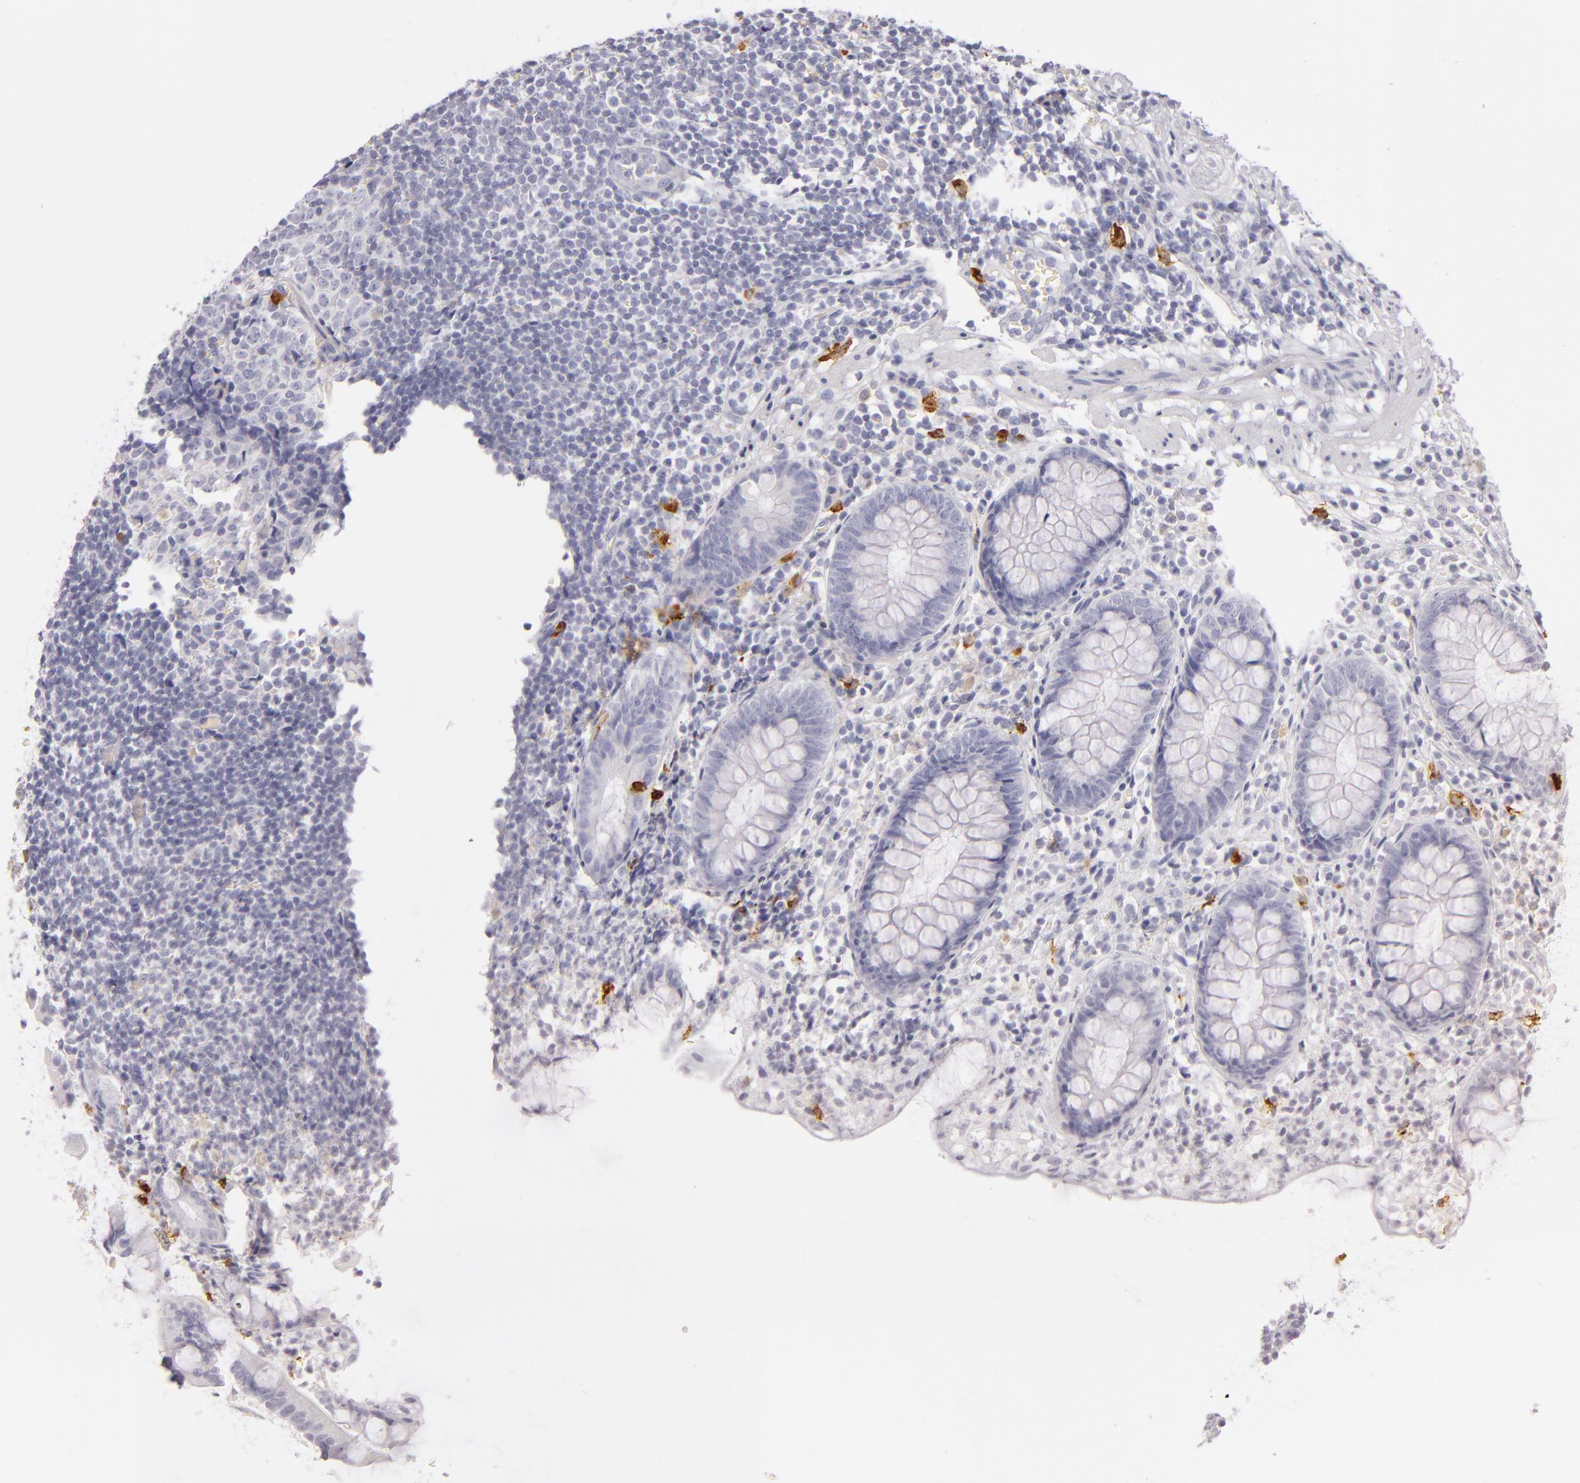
{"staining": {"intensity": "negative", "quantity": "none", "location": "none"}, "tissue": "appendix", "cell_type": "Glandular cells", "image_type": "normal", "snomed": [{"axis": "morphology", "description": "Normal tissue, NOS"}, {"axis": "topography", "description": "Appendix"}], "caption": "The image demonstrates no significant expression in glandular cells of appendix. Nuclei are stained in blue.", "gene": "CD207", "patient": {"sex": "male", "age": 38}}